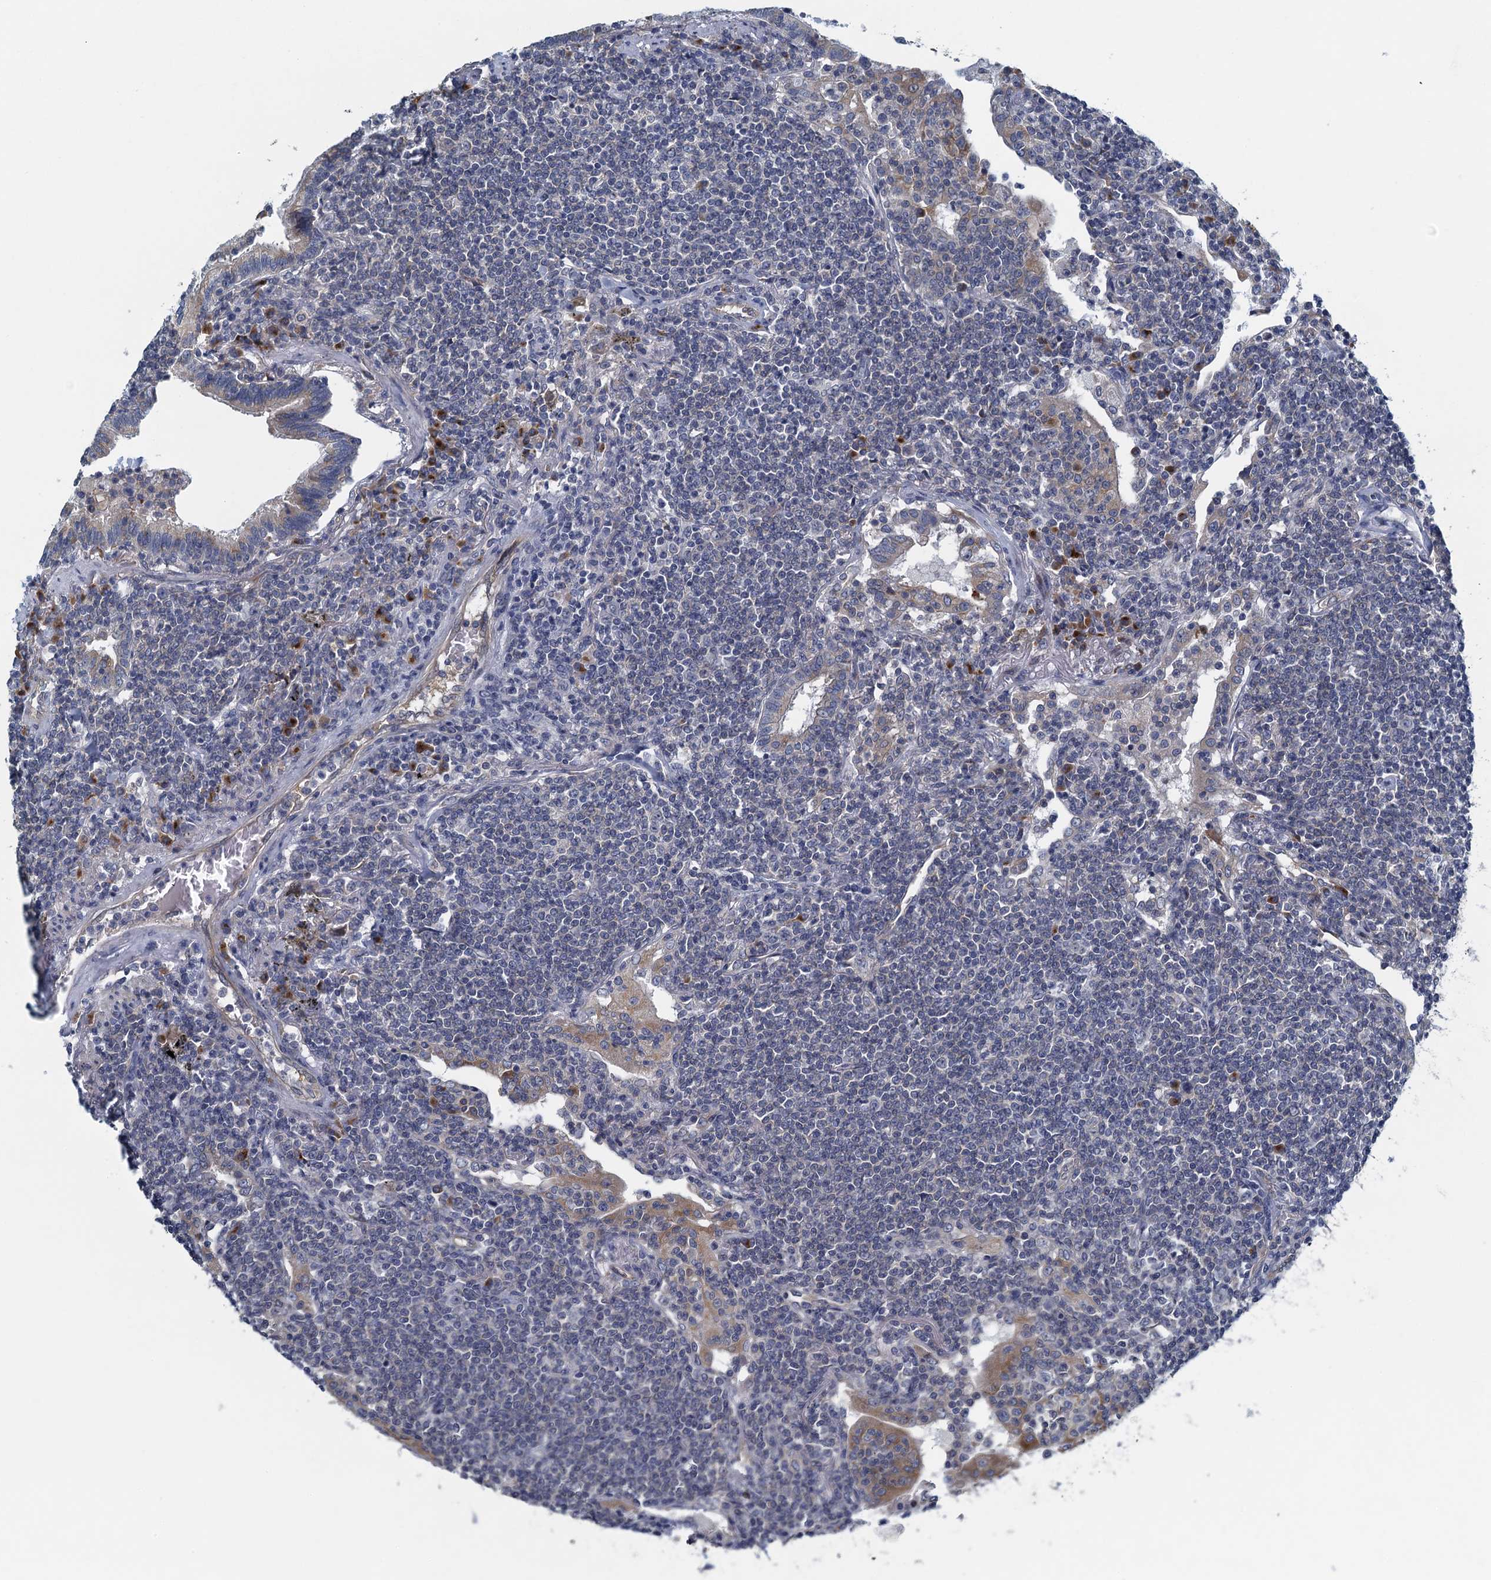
{"staining": {"intensity": "negative", "quantity": "none", "location": "none"}, "tissue": "lymphoma", "cell_type": "Tumor cells", "image_type": "cancer", "snomed": [{"axis": "morphology", "description": "Malignant lymphoma, non-Hodgkin's type, Low grade"}, {"axis": "topography", "description": "Lung"}], "caption": "Tumor cells show no significant expression in lymphoma.", "gene": "ALG2", "patient": {"sex": "female", "age": 71}}